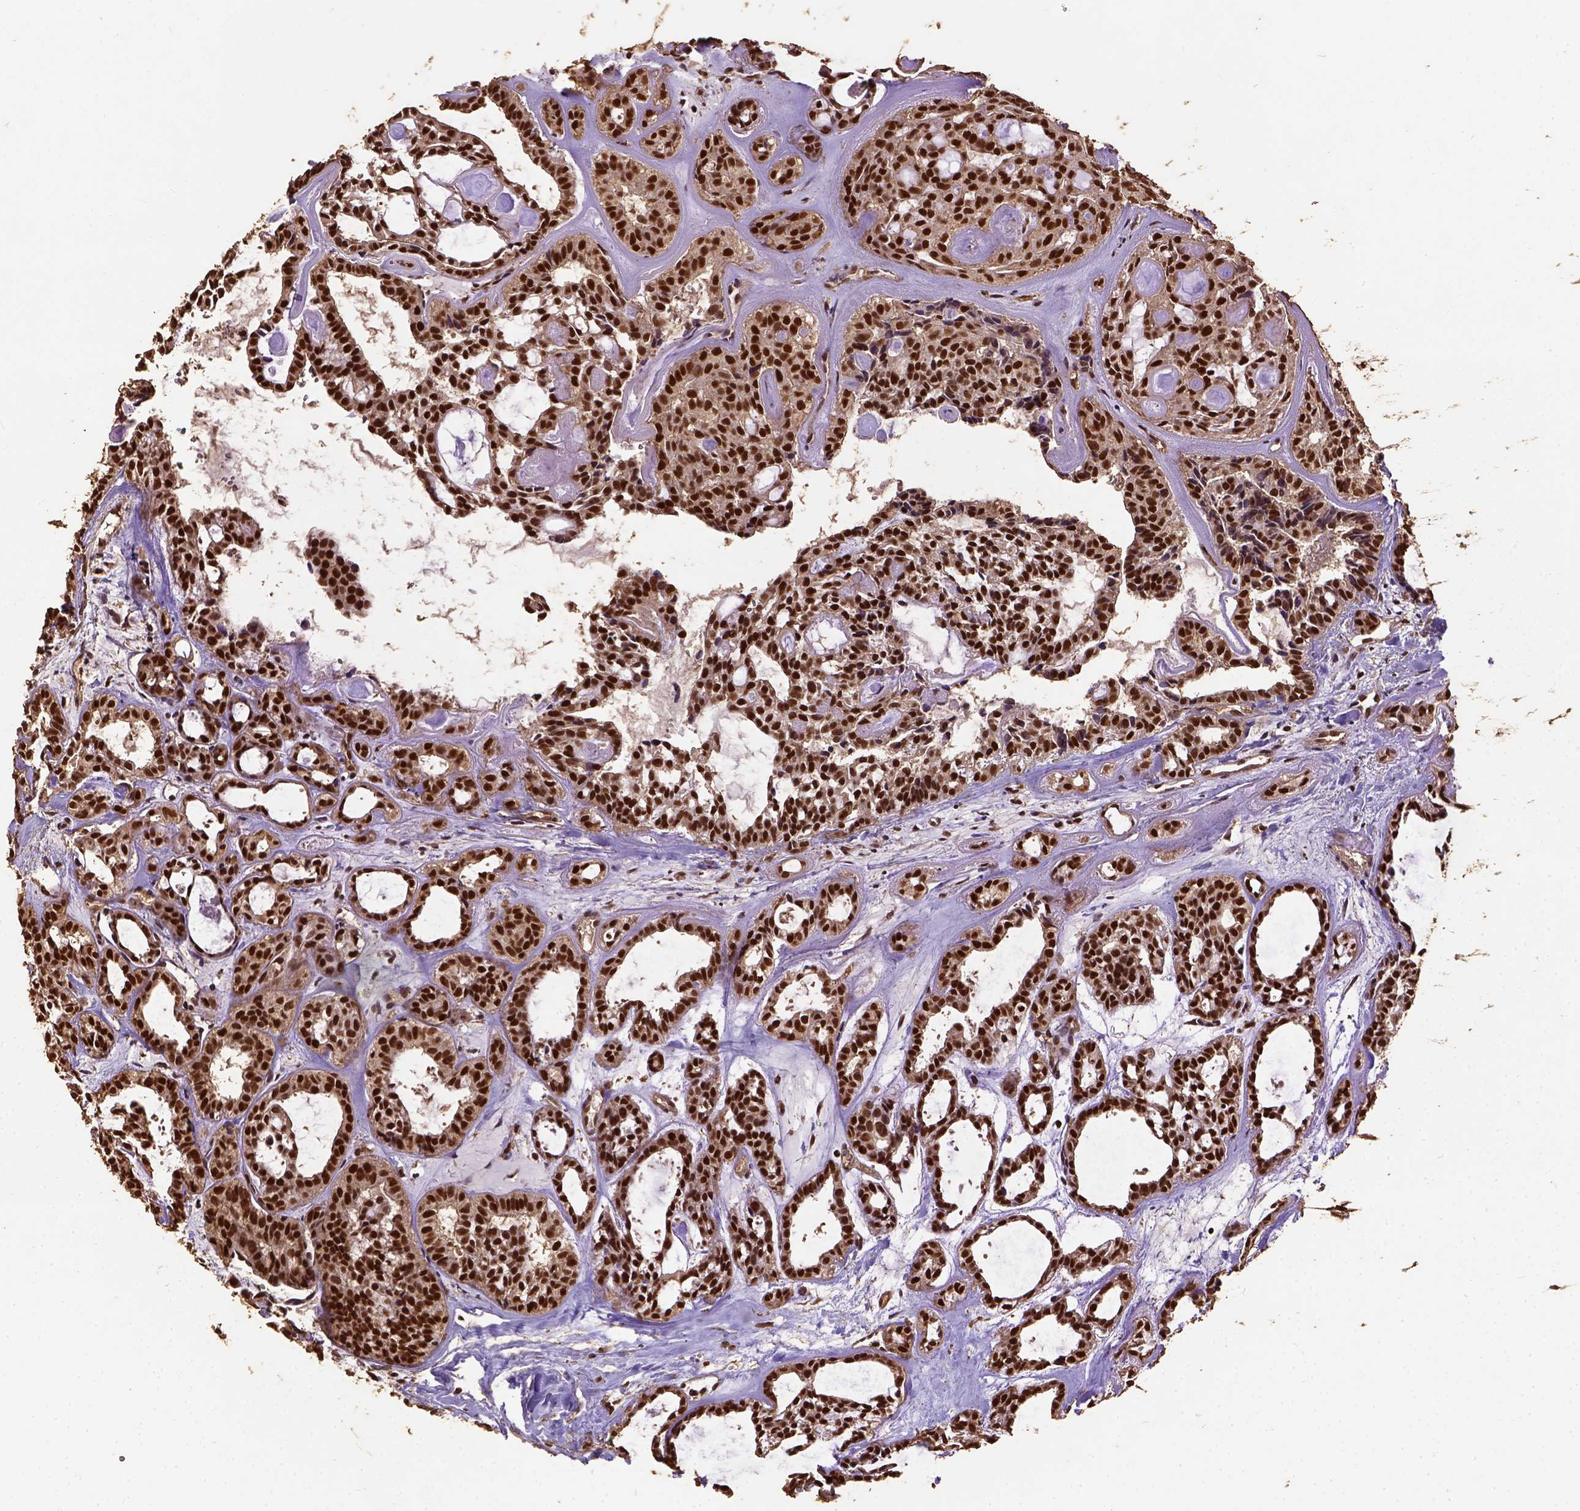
{"staining": {"intensity": "strong", "quantity": ">75%", "location": "nuclear"}, "tissue": "head and neck cancer", "cell_type": "Tumor cells", "image_type": "cancer", "snomed": [{"axis": "morphology", "description": "Adenocarcinoma, NOS"}, {"axis": "topography", "description": "Head-Neck"}], "caption": "A high-resolution histopathology image shows immunohistochemistry staining of head and neck cancer, which exhibits strong nuclear expression in approximately >75% of tumor cells. (IHC, brightfield microscopy, high magnification).", "gene": "NACC1", "patient": {"sex": "female", "age": 62}}